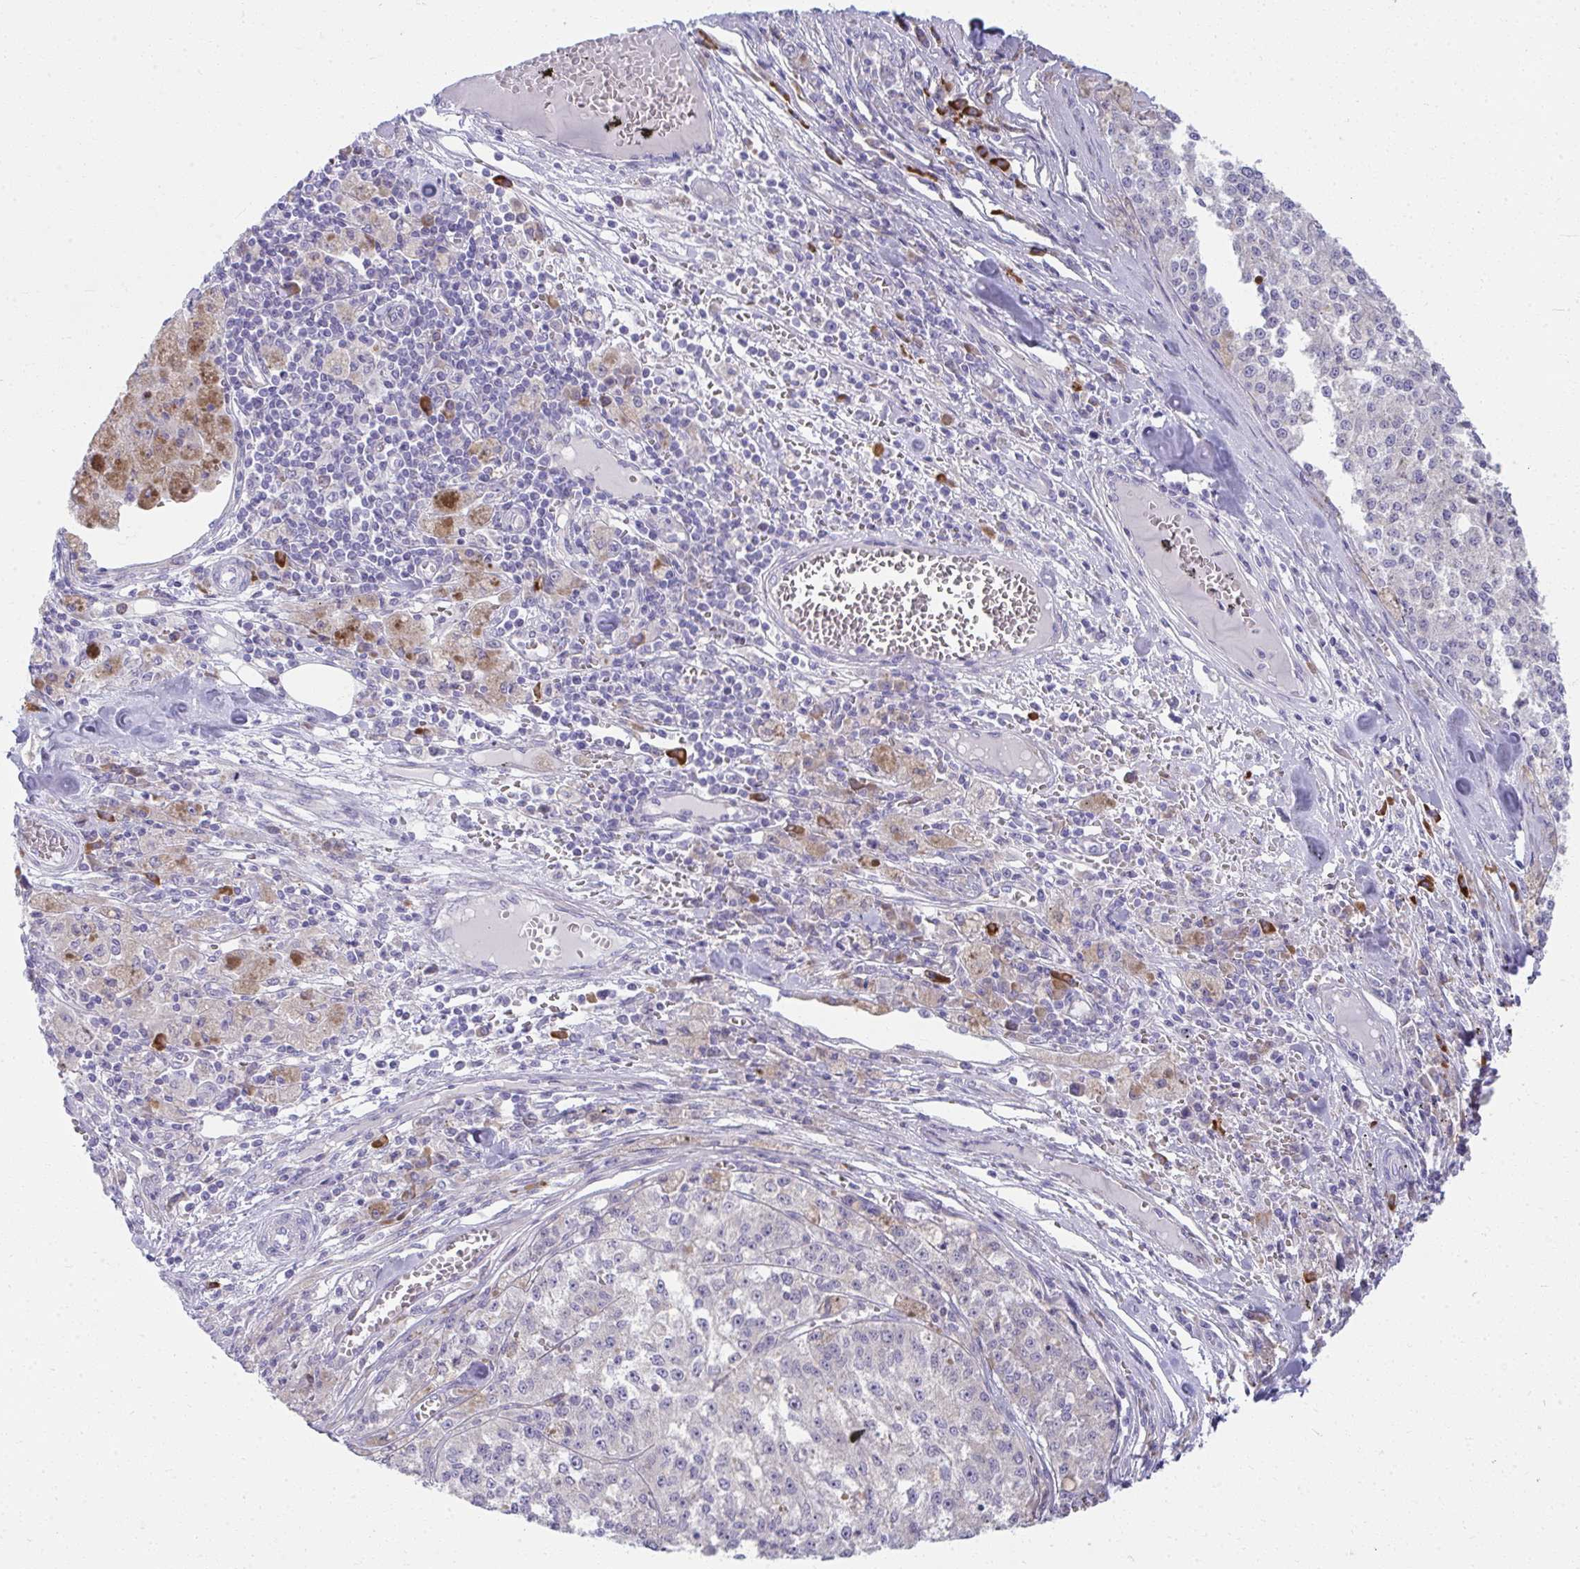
{"staining": {"intensity": "negative", "quantity": "none", "location": "none"}, "tissue": "melanoma", "cell_type": "Tumor cells", "image_type": "cancer", "snomed": [{"axis": "morphology", "description": "Malignant melanoma, Metastatic site"}, {"axis": "topography", "description": "Lymph node"}], "caption": "High power microscopy micrograph of an immunohistochemistry (IHC) micrograph of melanoma, revealing no significant positivity in tumor cells.", "gene": "FASLG", "patient": {"sex": "female", "age": 64}}